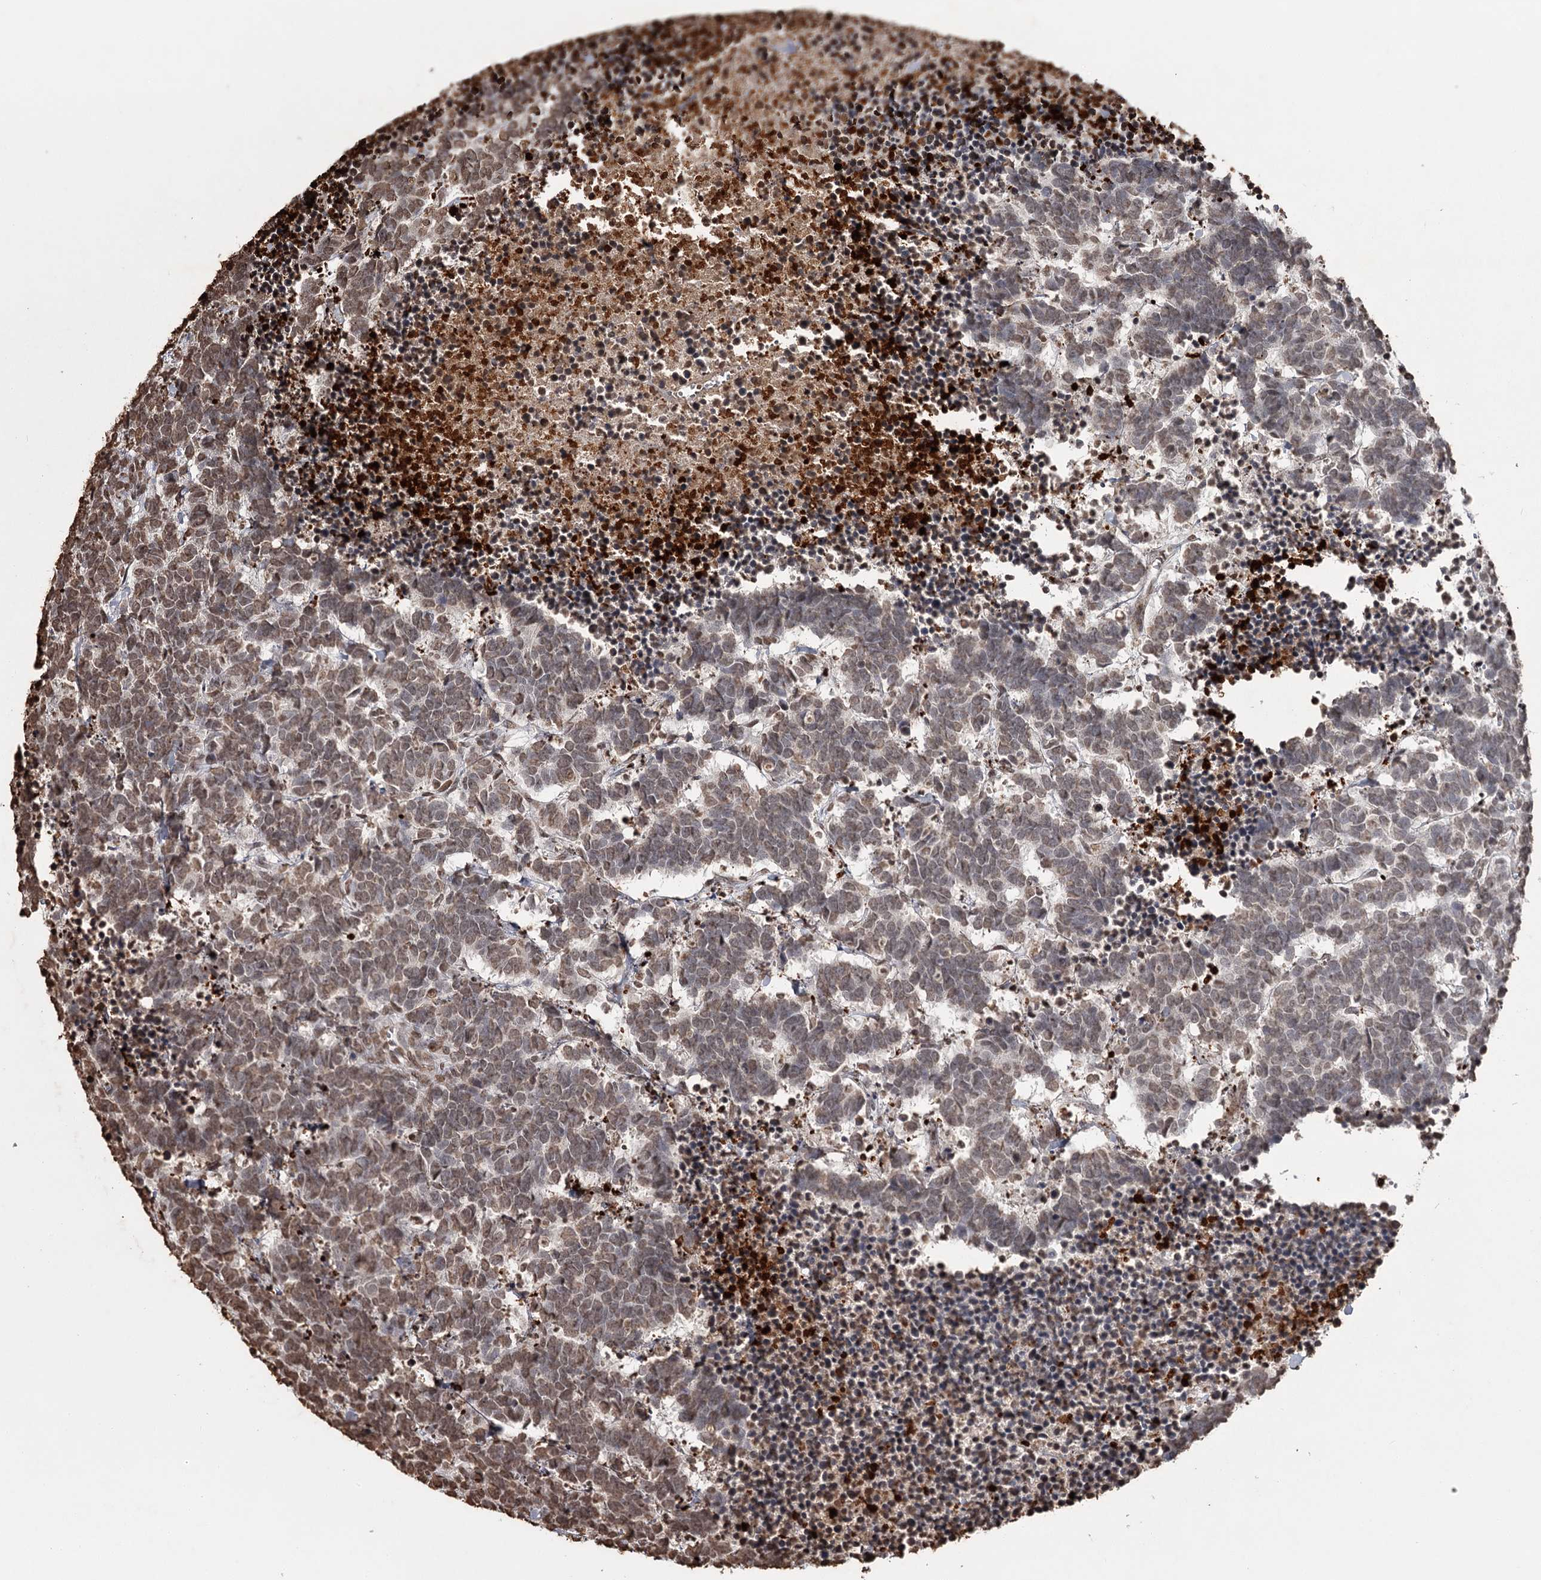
{"staining": {"intensity": "moderate", "quantity": "25%-75%", "location": "nuclear"}, "tissue": "carcinoid", "cell_type": "Tumor cells", "image_type": "cancer", "snomed": [{"axis": "morphology", "description": "Carcinoma, NOS"}, {"axis": "morphology", "description": "Carcinoid, malignant, NOS"}, {"axis": "topography", "description": "Urinary bladder"}], "caption": "IHC staining of carcinoid, which reveals medium levels of moderate nuclear expression in approximately 25%-75% of tumor cells indicating moderate nuclear protein staining. The staining was performed using DAB (3,3'-diaminobenzidine) (brown) for protein detection and nuclei were counterstained in hematoxylin (blue).", "gene": "THYN1", "patient": {"sex": "male", "age": 57}}